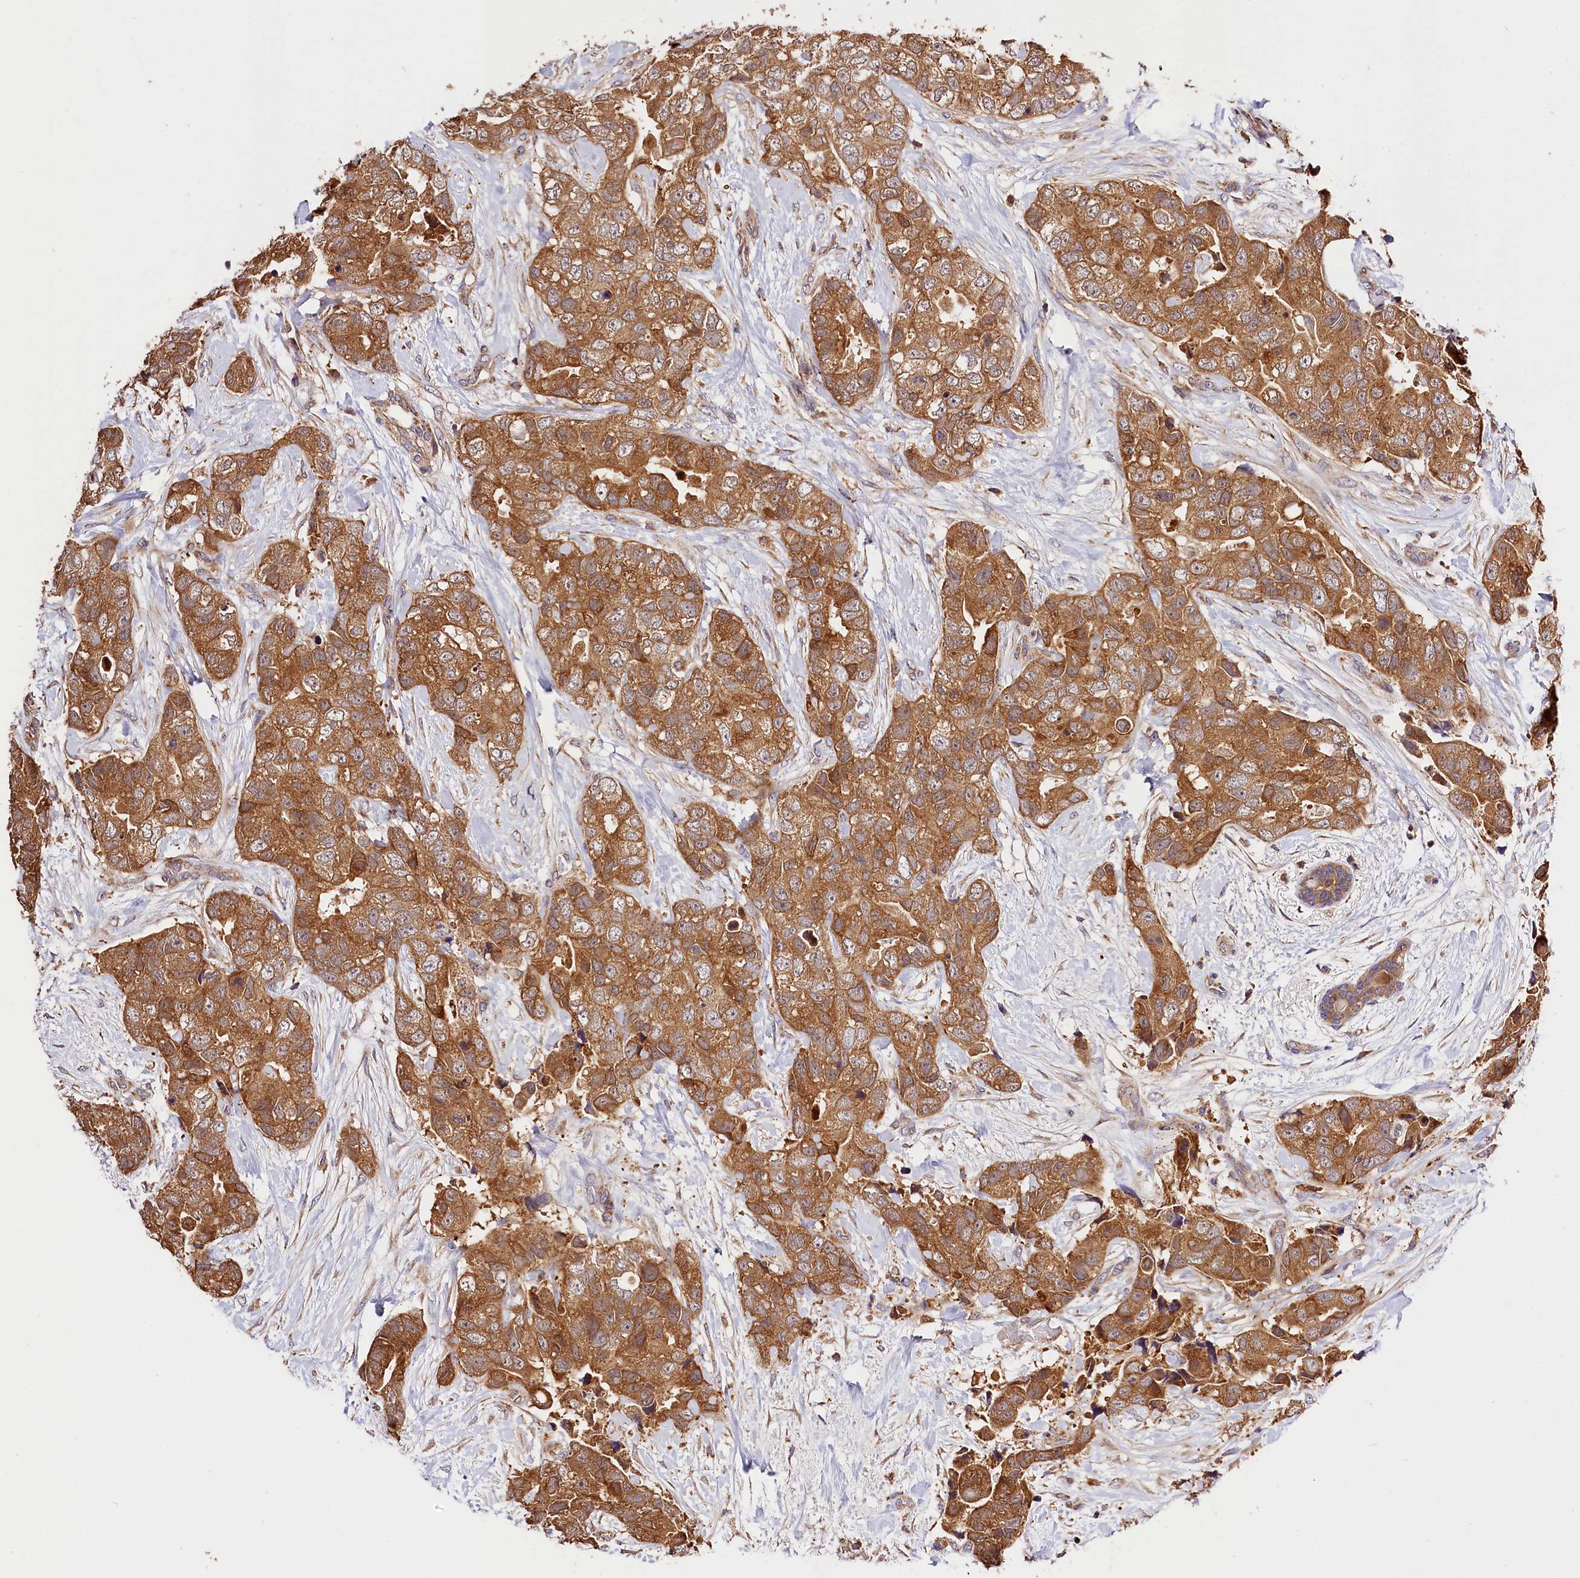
{"staining": {"intensity": "strong", "quantity": ">75%", "location": "cytoplasmic/membranous"}, "tissue": "breast cancer", "cell_type": "Tumor cells", "image_type": "cancer", "snomed": [{"axis": "morphology", "description": "Duct carcinoma"}, {"axis": "topography", "description": "Breast"}], "caption": "High-power microscopy captured an IHC photomicrograph of intraductal carcinoma (breast), revealing strong cytoplasmic/membranous positivity in approximately >75% of tumor cells.", "gene": "KPTN", "patient": {"sex": "female", "age": 62}}